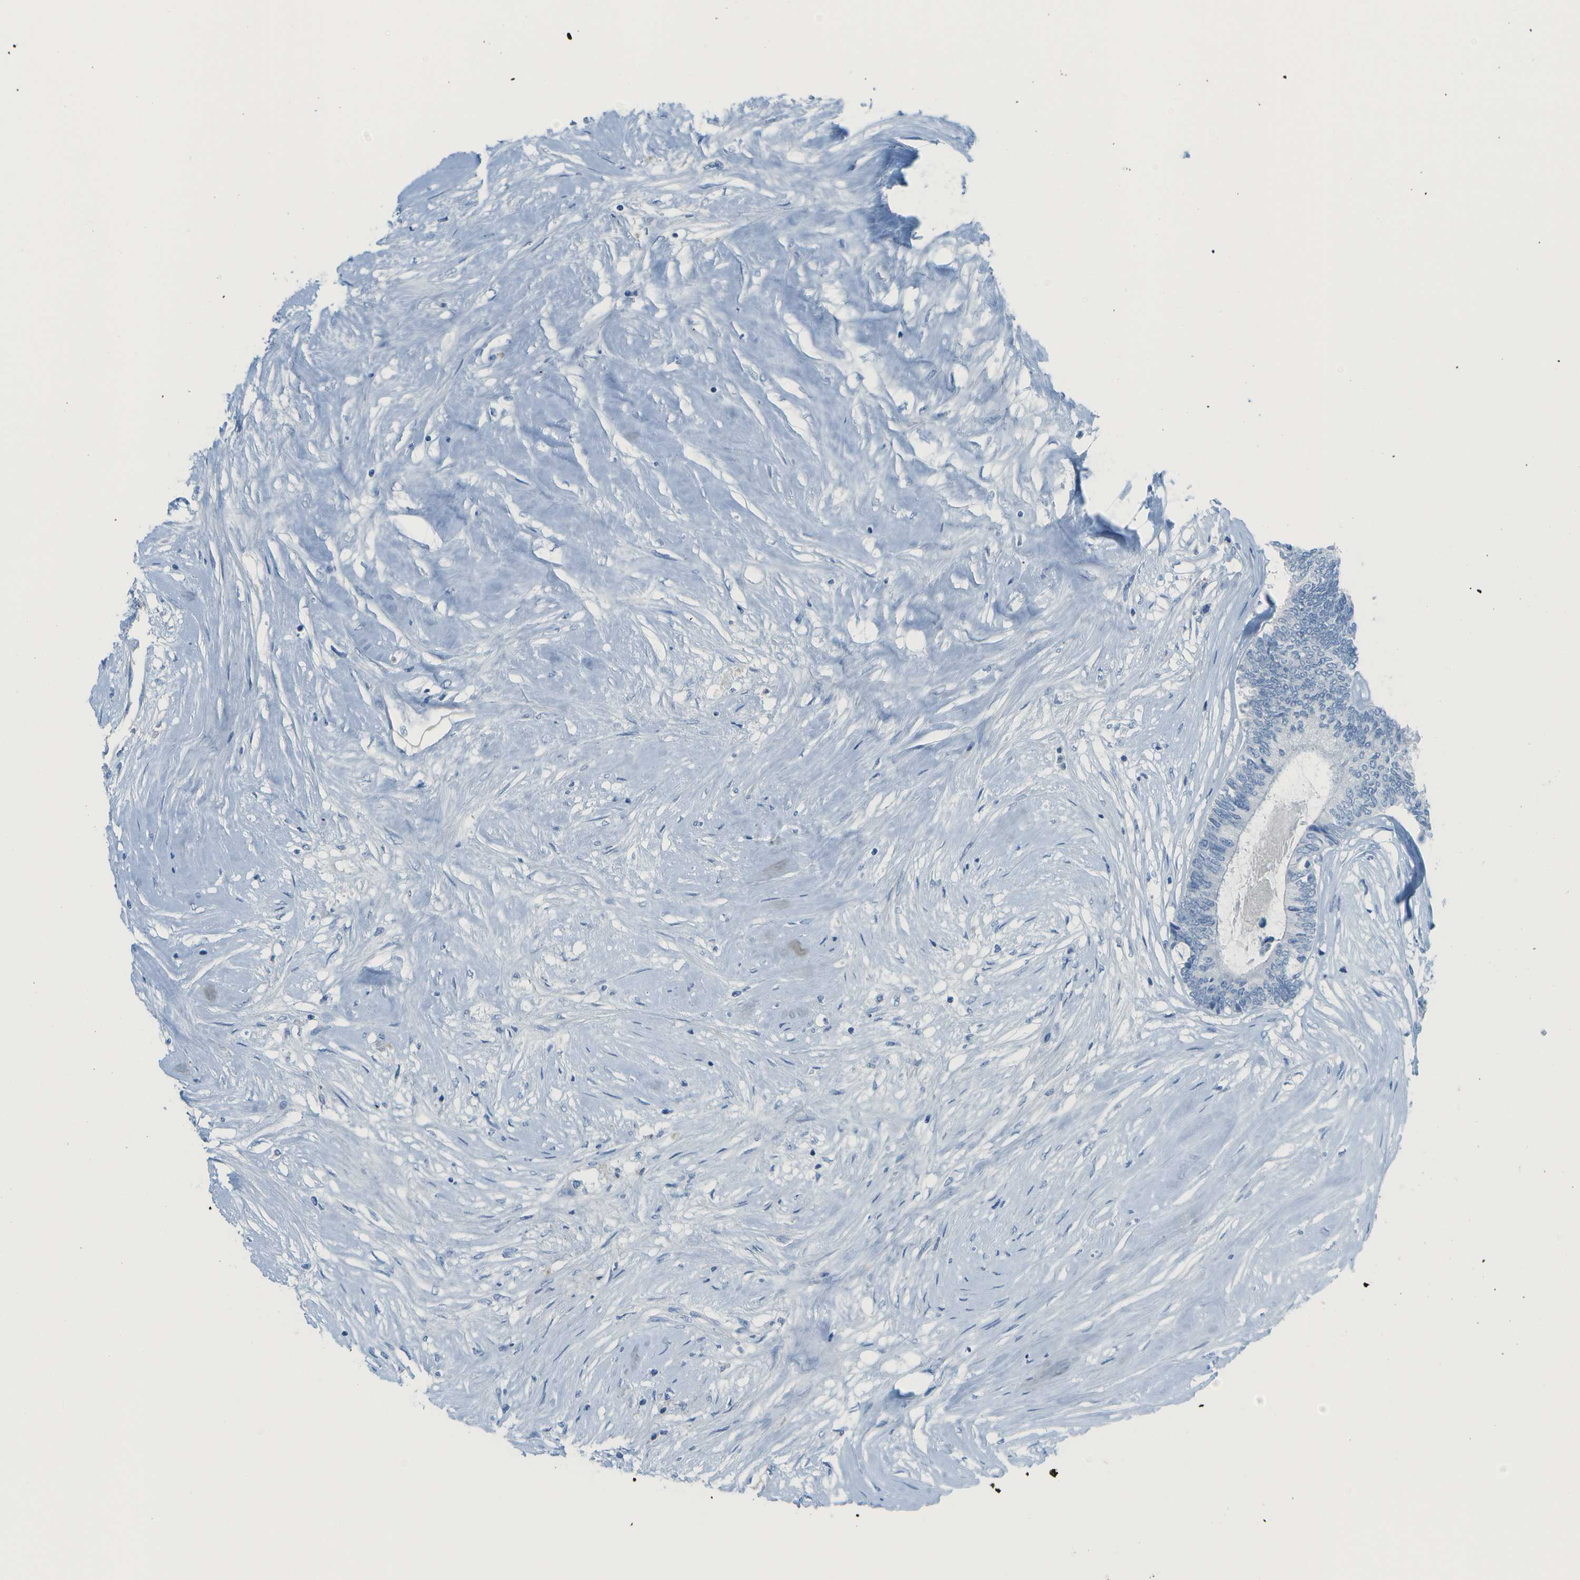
{"staining": {"intensity": "negative", "quantity": "none", "location": "none"}, "tissue": "colorectal cancer", "cell_type": "Tumor cells", "image_type": "cancer", "snomed": [{"axis": "morphology", "description": "Adenocarcinoma, NOS"}, {"axis": "topography", "description": "Rectum"}], "caption": "Human adenocarcinoma (colorectal) stained for a protein using immunohistochemistry (IHC) shows no positivity in tumor cells.", "gene": "C1S", "patient": {"sex": "male", "age": 63}}